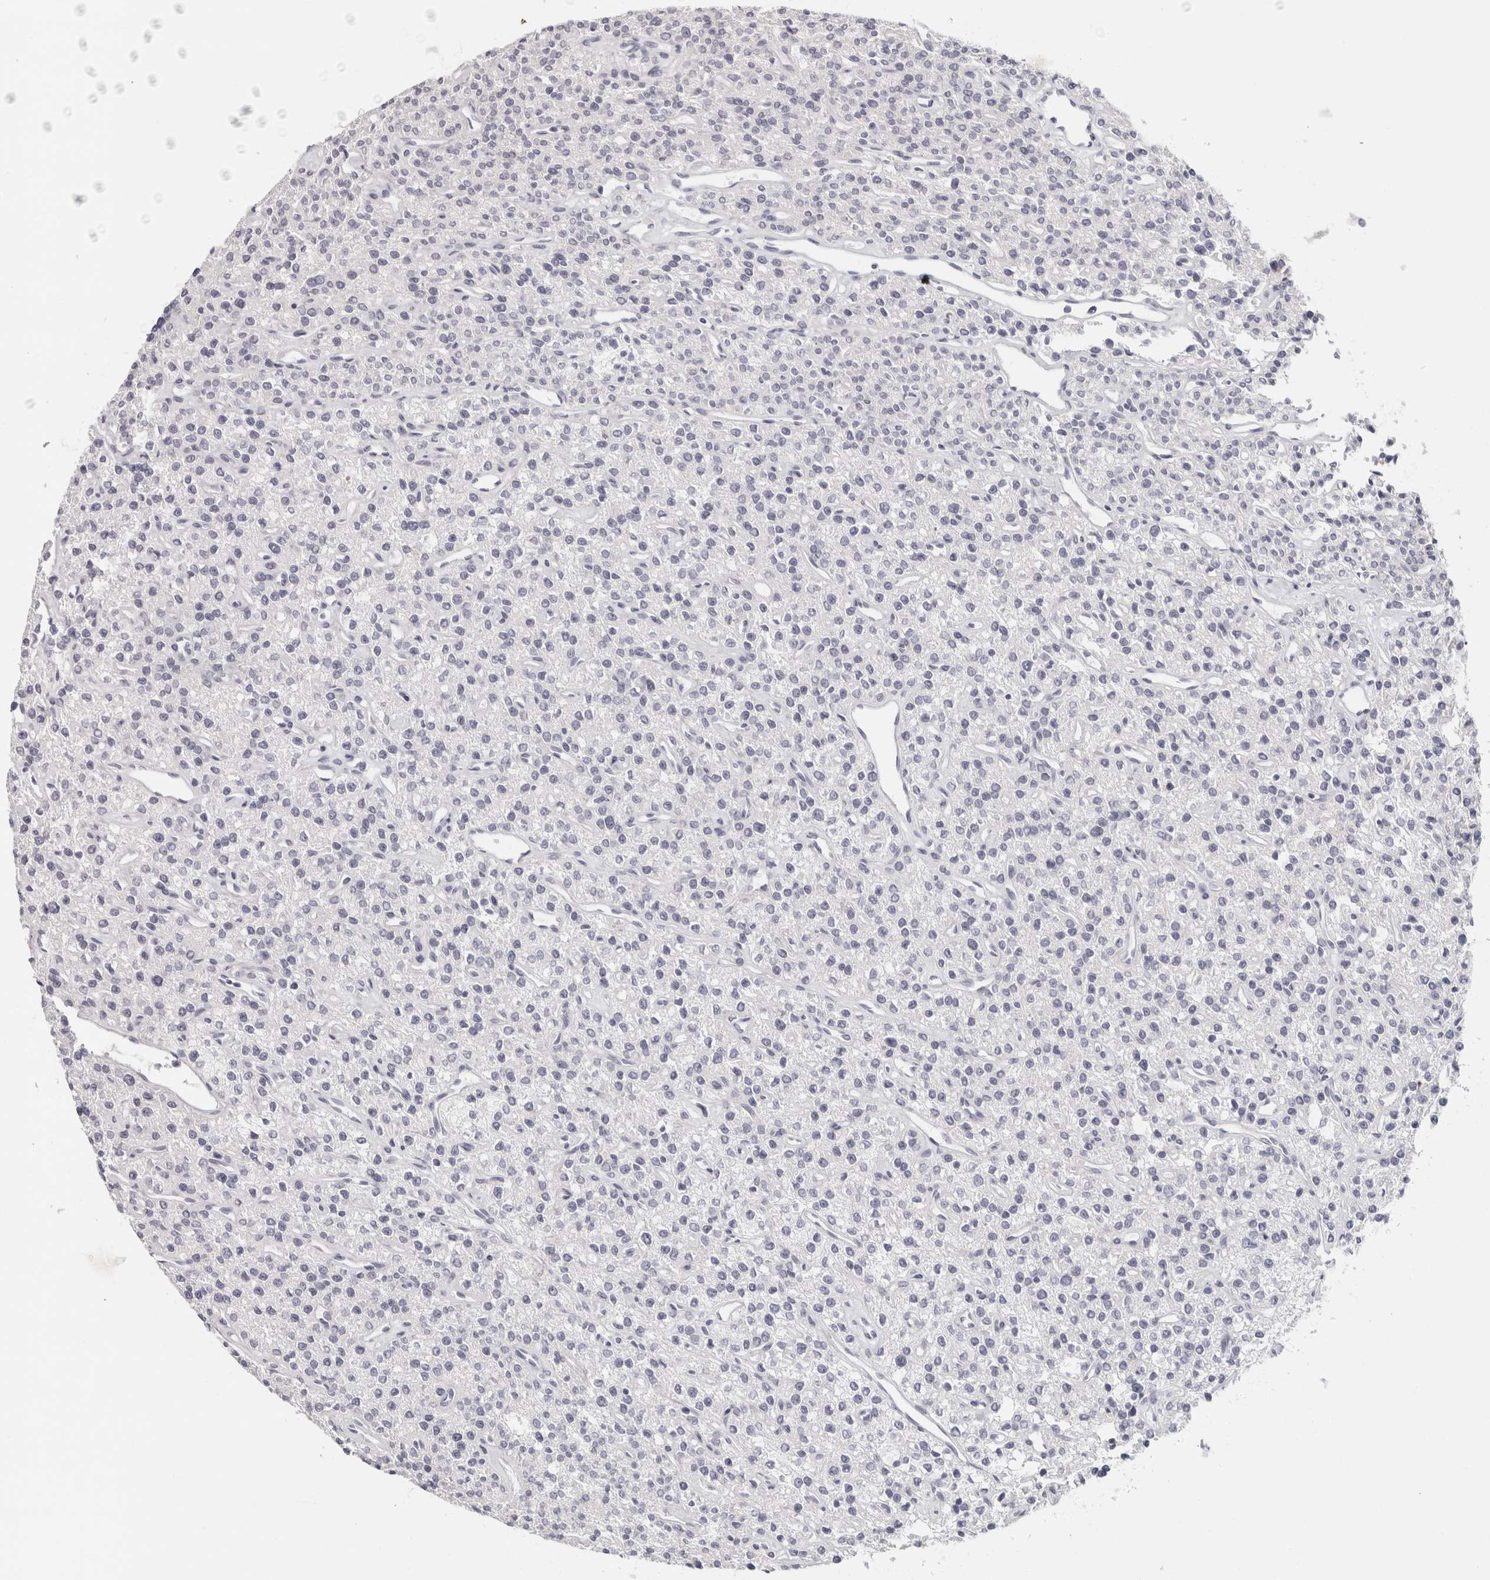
{"staining": {"intensity": "negative", "quantity": "none", "location": "none"}, "tissue": "parathyroid gland", "cell_type": "Glandular cells", "image_type": "normal", "snomed": [{"axis": "morphology", "description": "Normal tissue, NOS"}, {"axis": "topography", "description": "Parathyroid gland"}], "caption": "The micrograph reveals no staining of glandular cells in unremarkable parathyroid gland. The staining was performed using DAB (3,3'-diaminobenzidine) to visualize the protein expression in brown, while the nuclei were stained in blue with hematoxylin (Magnification: 20x).", "gene": "RPH3AL", "patient": {"sex": "male", "age": 46}}